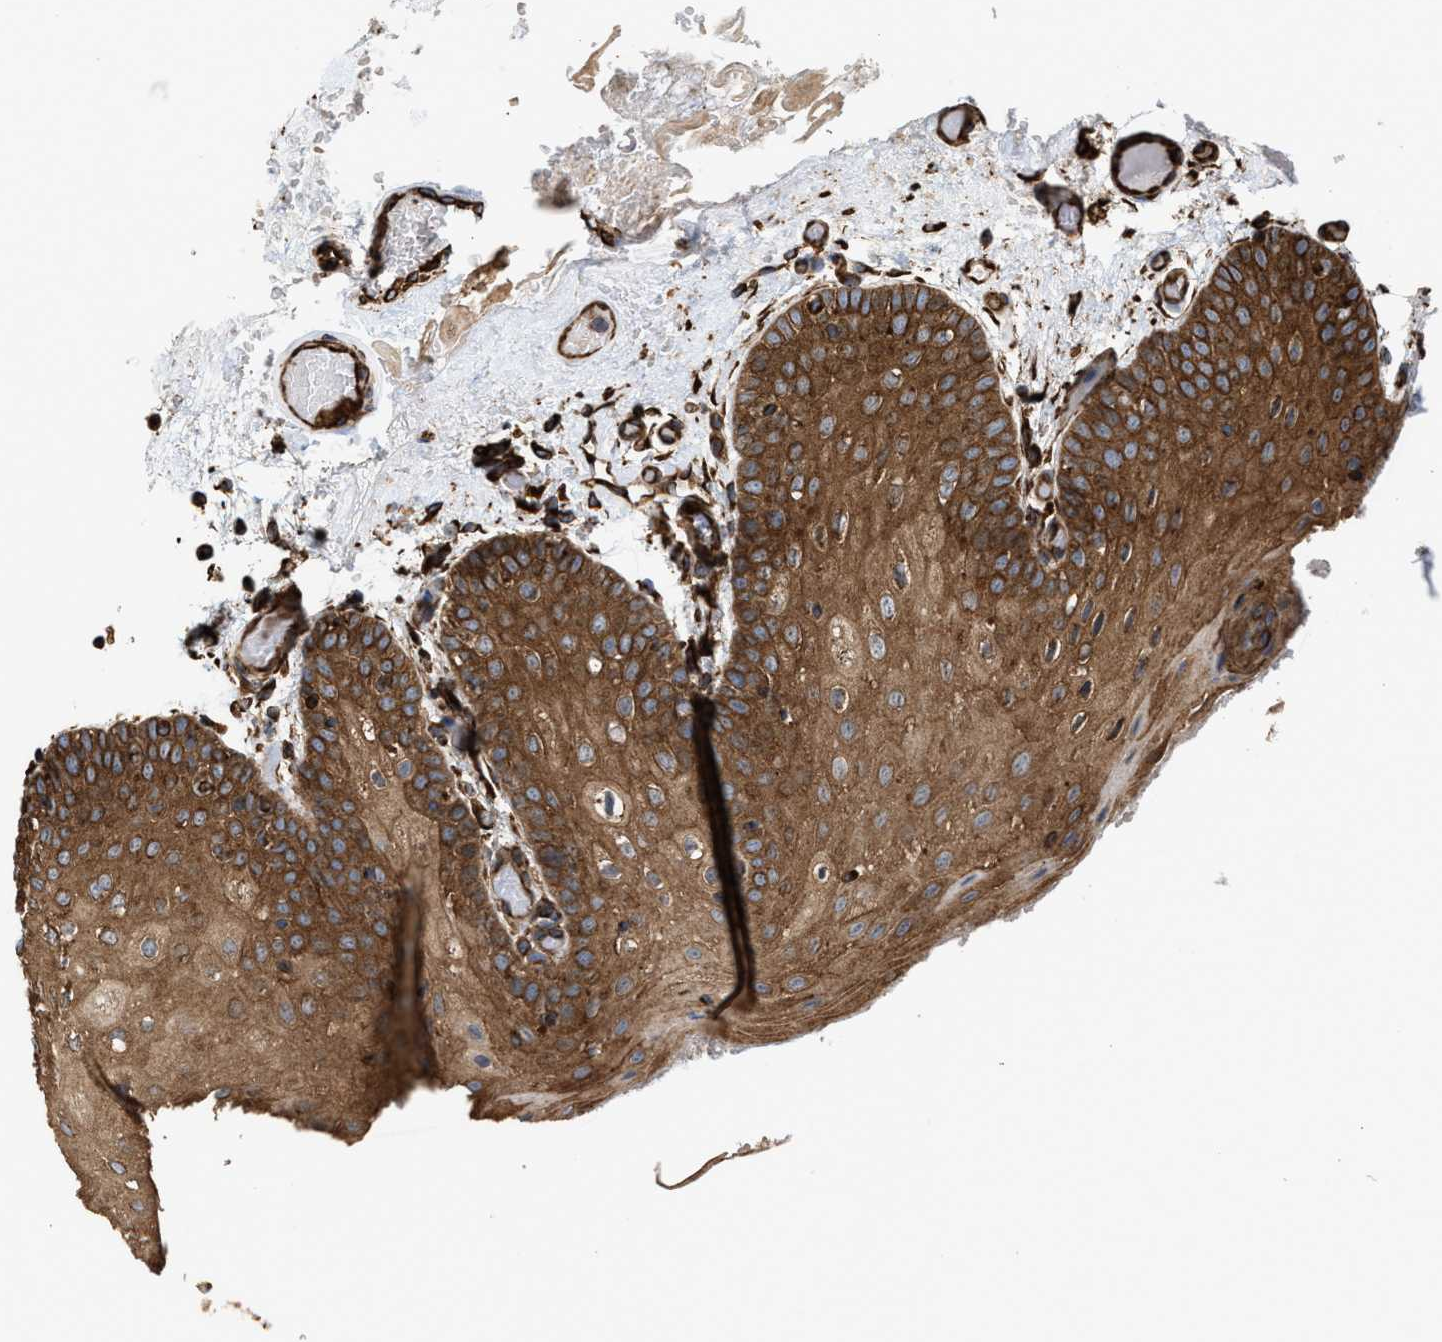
{"staining": {"intensity": "moderate", "quantity": ">75%", "location": "cytoplasmic/membranous"}, "tissue": "oral mucosa", "cell_type": "Squamous epithelial cells", "image_type": "normal", "snomed": [{"axis": "morphology", "description": "Normal tissue, NOS"}, {"axis": "morphology", "description": "Squamous cell carcinoma, NOS"}, {"axis": "topography", "description": "Oral tissue"}, {"axis": "topography", "description": "Head-Neck"}], "caption": "The photomicrograph exhibits staining of unremarkable oral mucosa, revealing moderate cytoplasmic/membranous protein expression (brown color) within squamous epithelial cells.", "gene": "EPS15L1", "patient": {"sex": "male", "age": 71}}